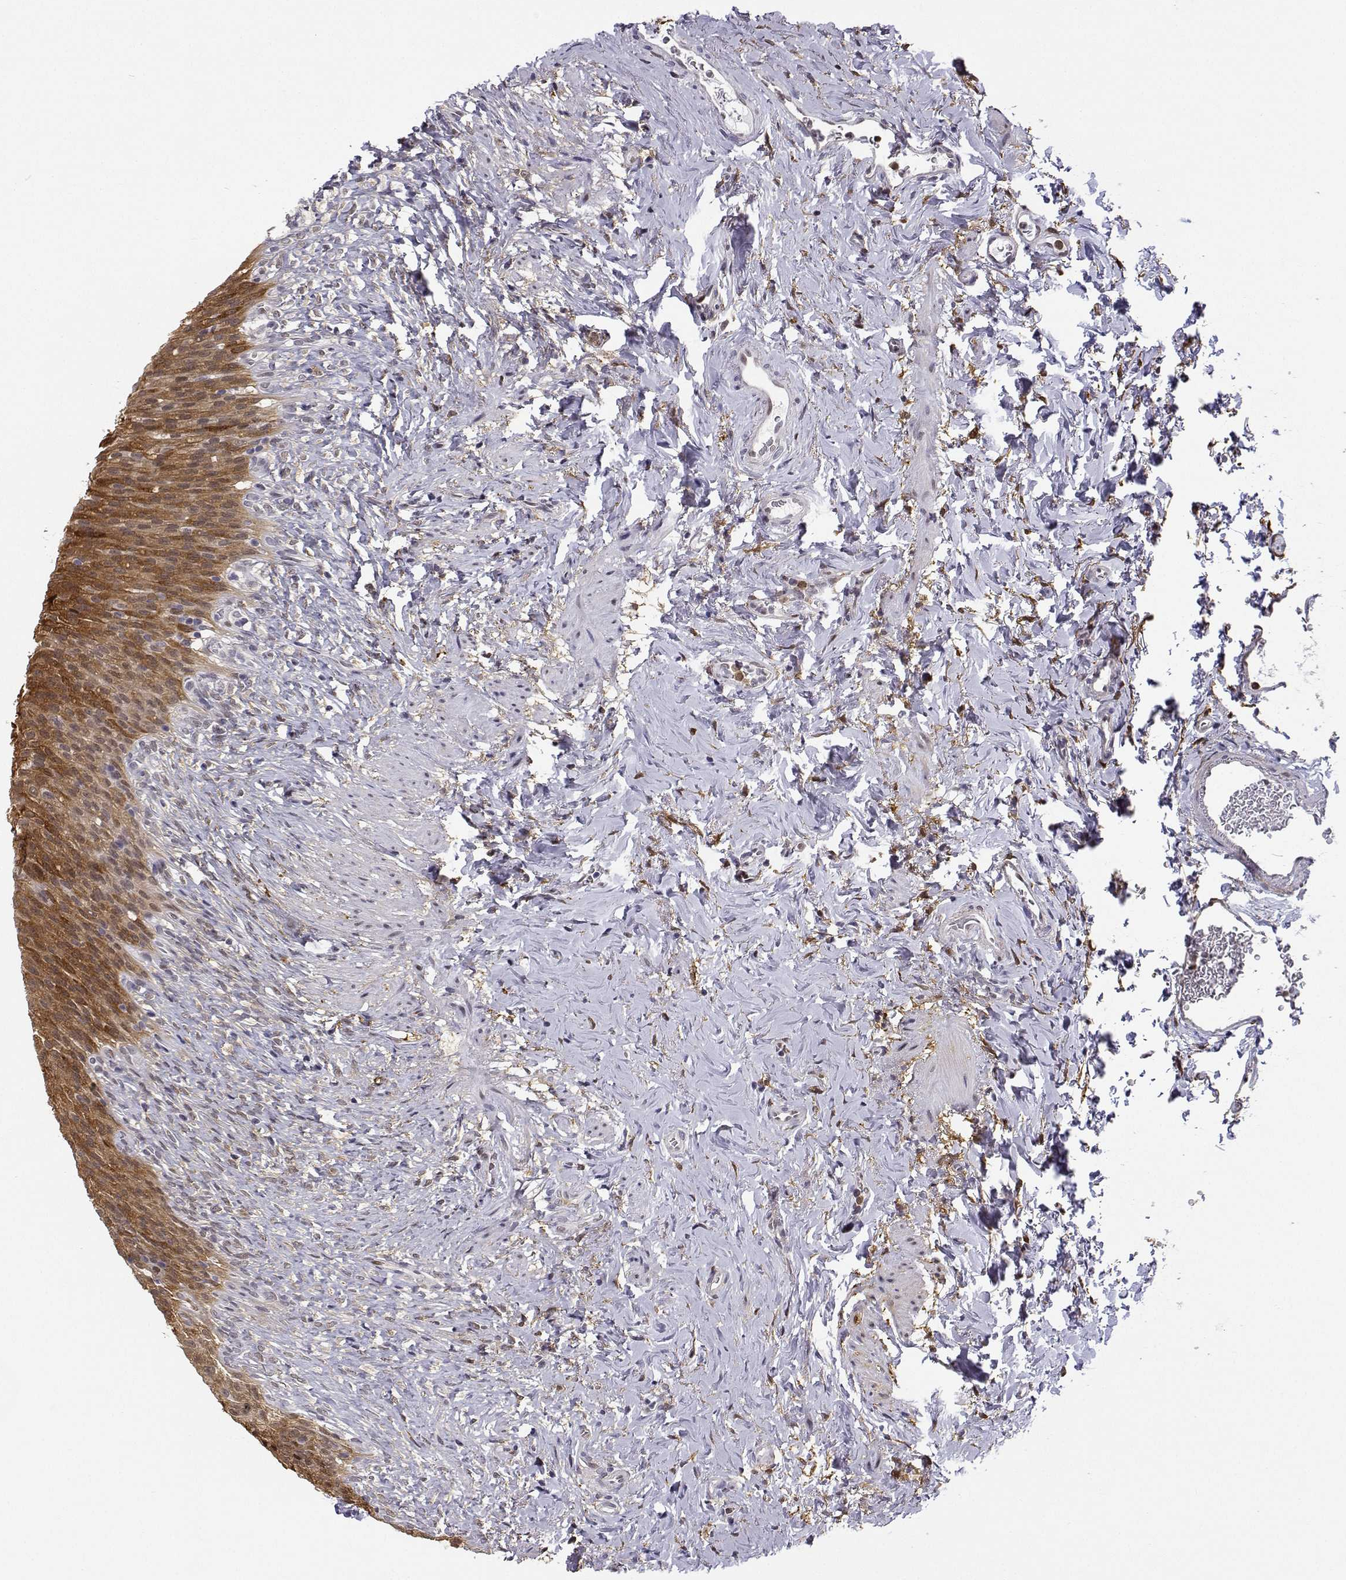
{"staining": {"intensity": "moderate", "quantity": ">75%", "location": "cytoplasmic/membranous,nuclear"}, "tissue": "urinary bladder", "cell_type": "Urothelial cells", "image_type": "normal", "snomed": [{"axis": "morphology", "description": "Normal tissue, NOS"}, {"axis": "topography", "description": "Urinary bladder"}, {"axis": "topography", "description": "Prostate"}], "caption": "This histopathology image shows immunohistochemistry staining of normal urinary bladder, with medium moderate cytoplasmic/membranous,nuclear positivity in approximately >75% of urothelial cells.", "gene": "PHGDH", "patient": {"sex": "male", "age": 76}}